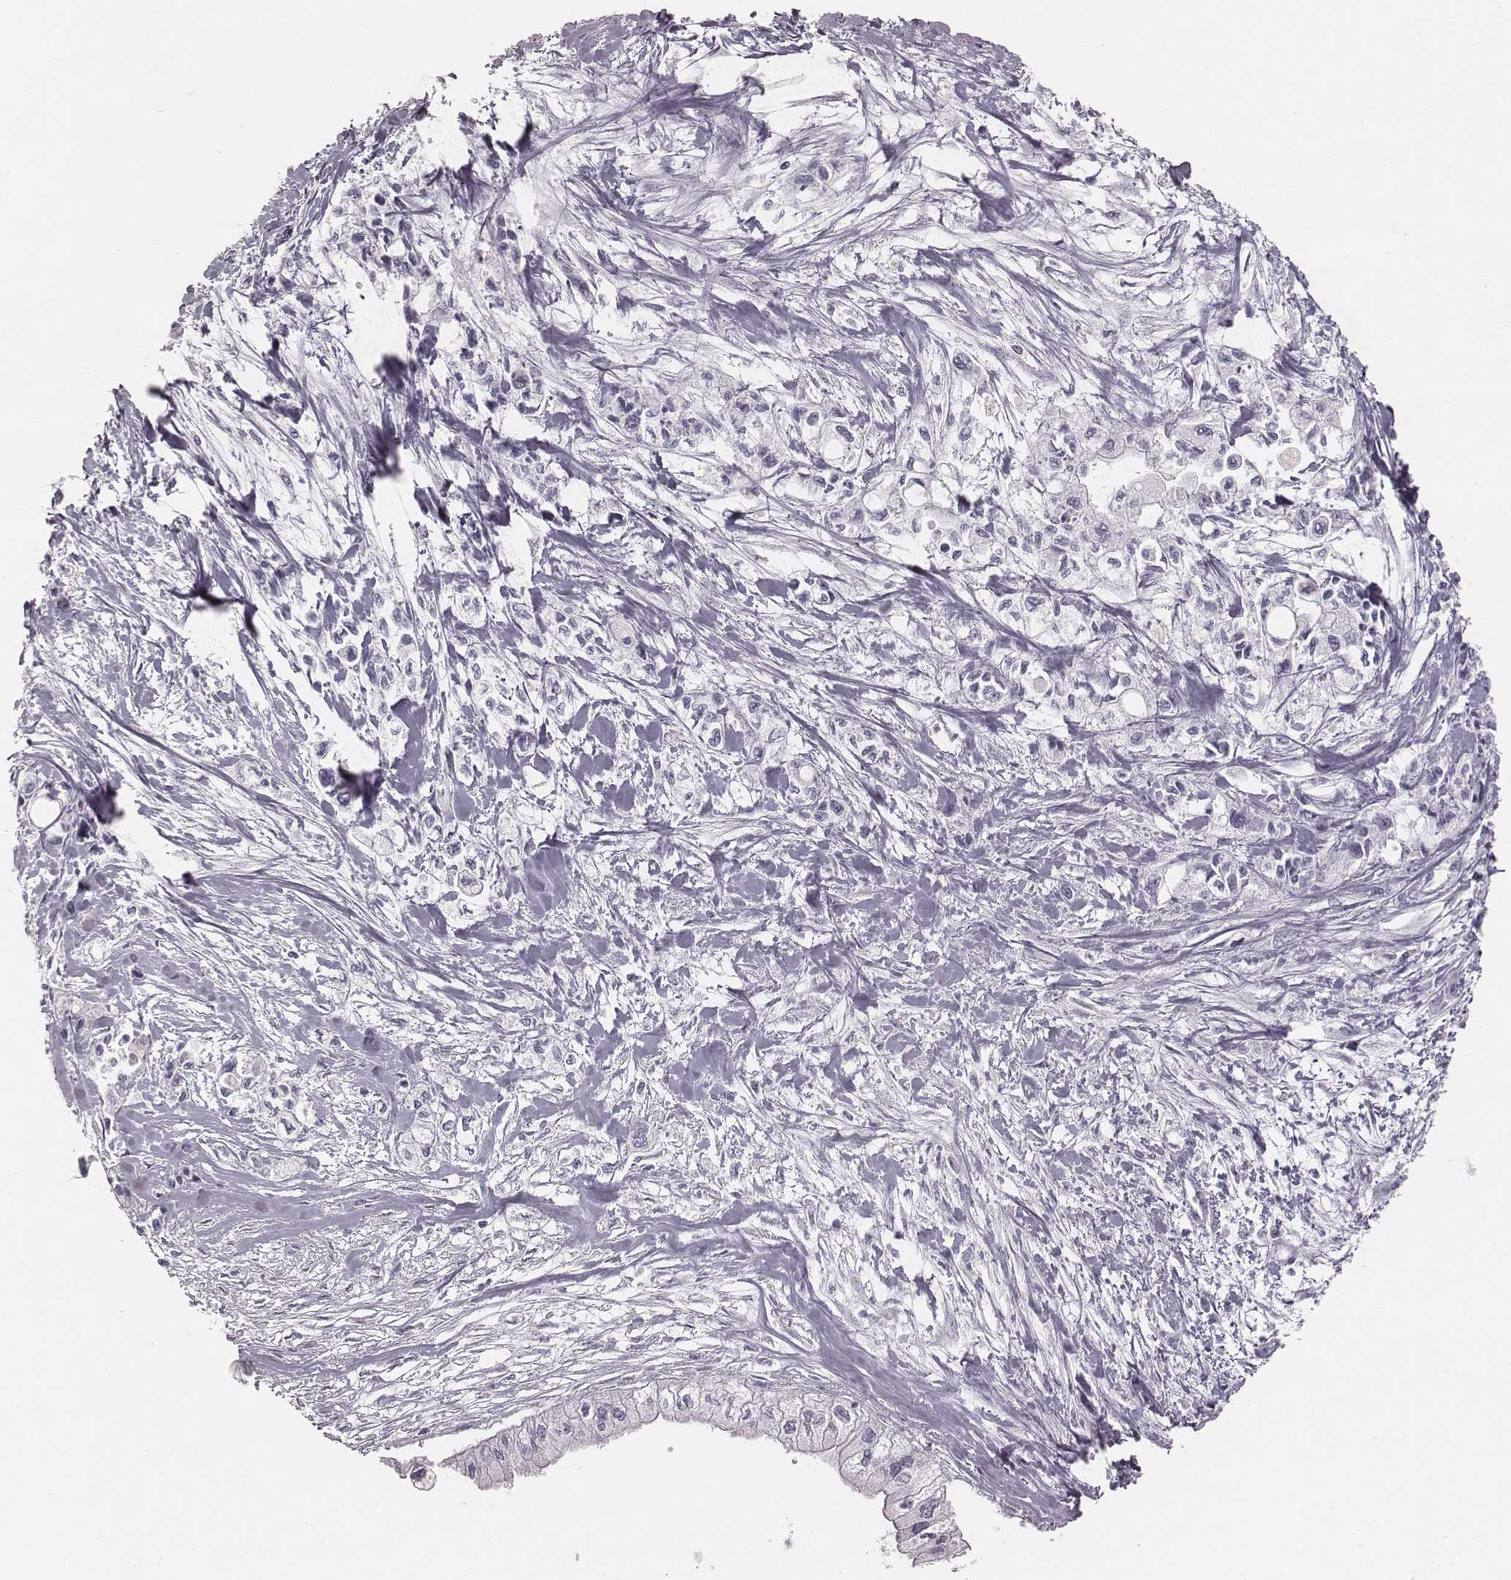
{"staining": {"intensity": "negative", "quantity": "none", "location": "none"}, "tissue": "pancreatic cancer", "cell_type": "Tumor cells", "image_type": "cancer", "snomed": [{"axis": "morphology", "description": "Adenocarcinoma, NOS"}, {"axis": "topography", "description": "Pancreas"}], "caption": "DAB (3,3'-diaminobenzidine) immunohistochemical staining of pancreatic cancer reveals no significant expression in tumor cells.", "gene": "SPA17", "patient": {"sex": "female", "age": 61}}